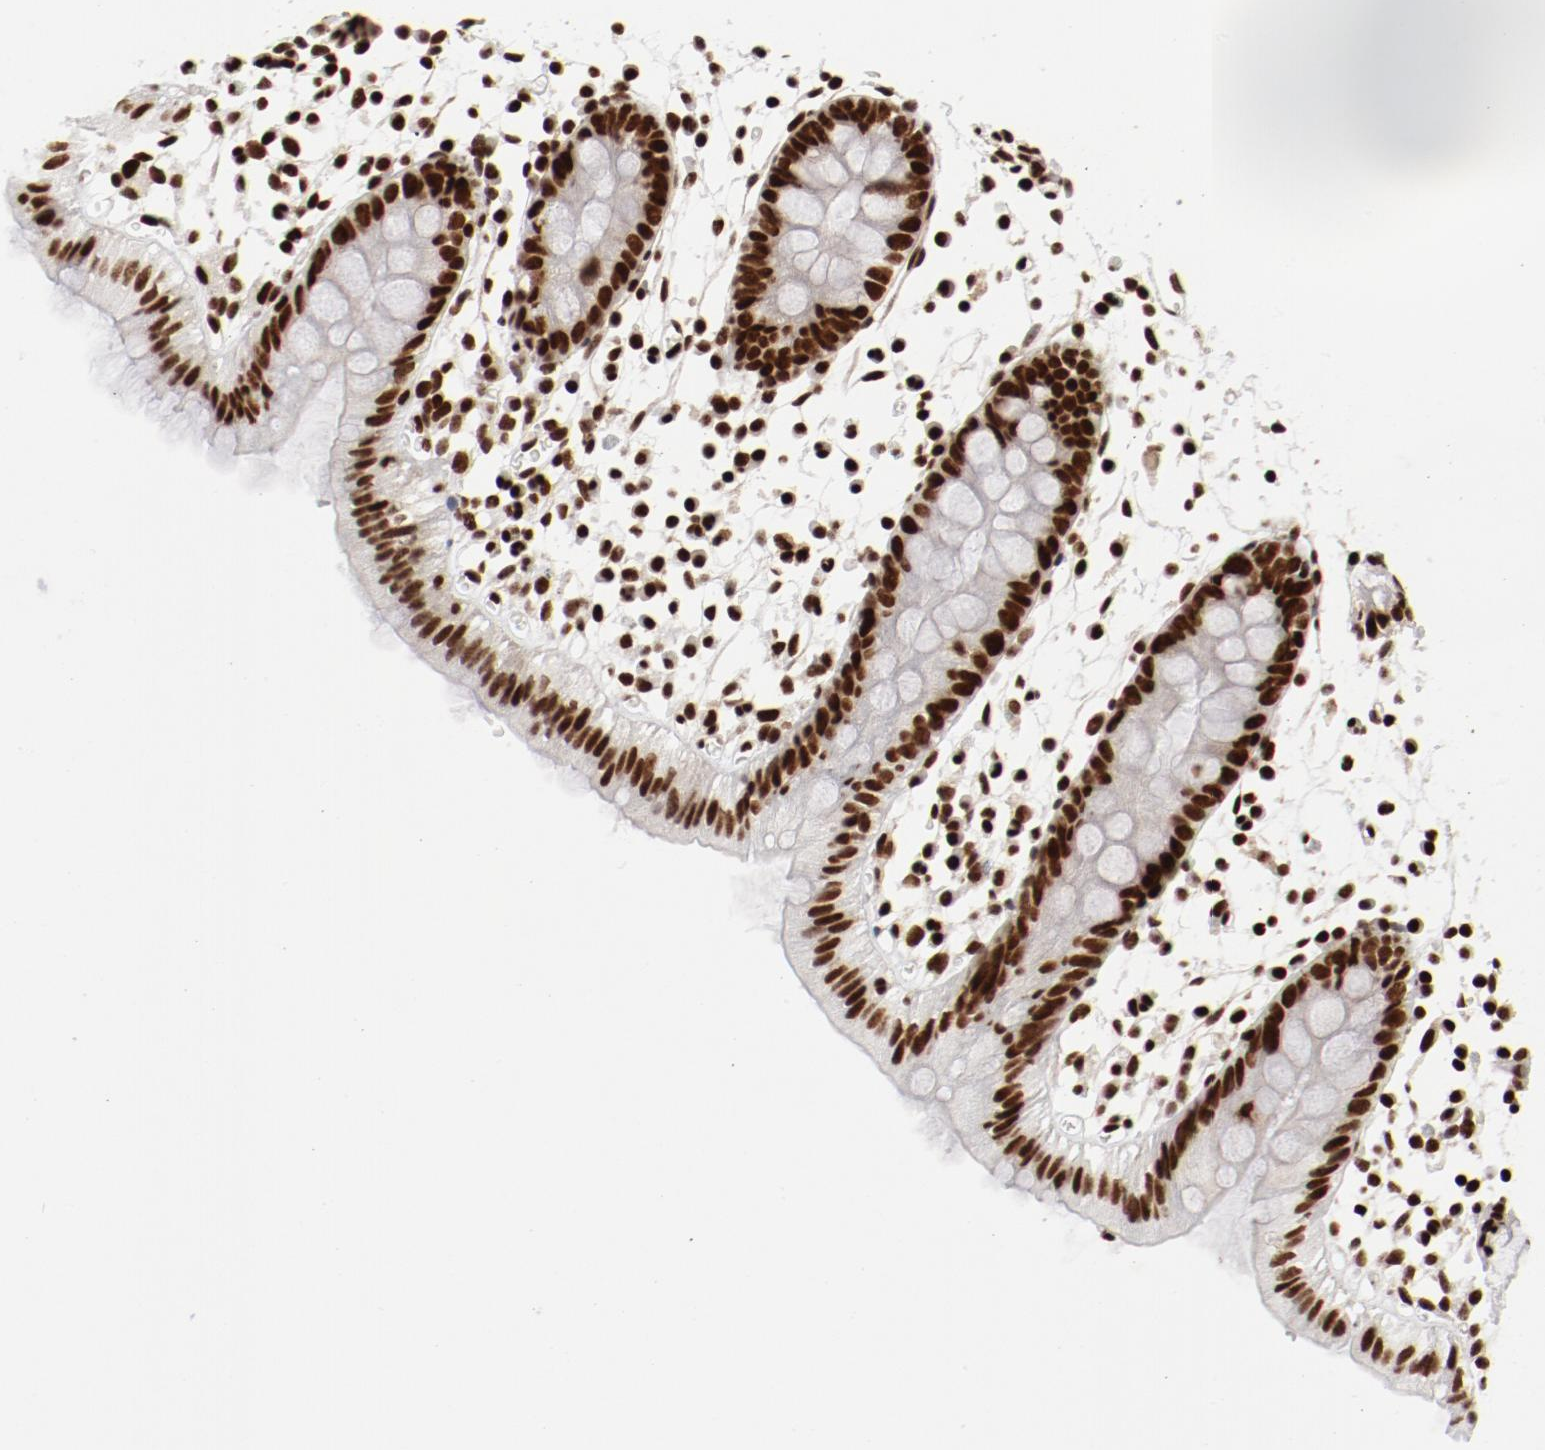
{"staining": {"intensity": "strong", "quantity": ">75%", "location": "nuclear"}, "tissue": "colon", "cell_type": "Endothelial cells", "image_type": "normal", "snomed": [{"axis": "morphology", "description": "Normal tissue, NOS"}, {"axis": "topography", "description": "Colon"}], "caption": "Strong nuclear expression is appreciated in about >75% of endothelial cells in unremarkable colon. Nuclei are stained in blue.", "gene": "NFYB", "patient": {"sex": "male", "age": 14}}